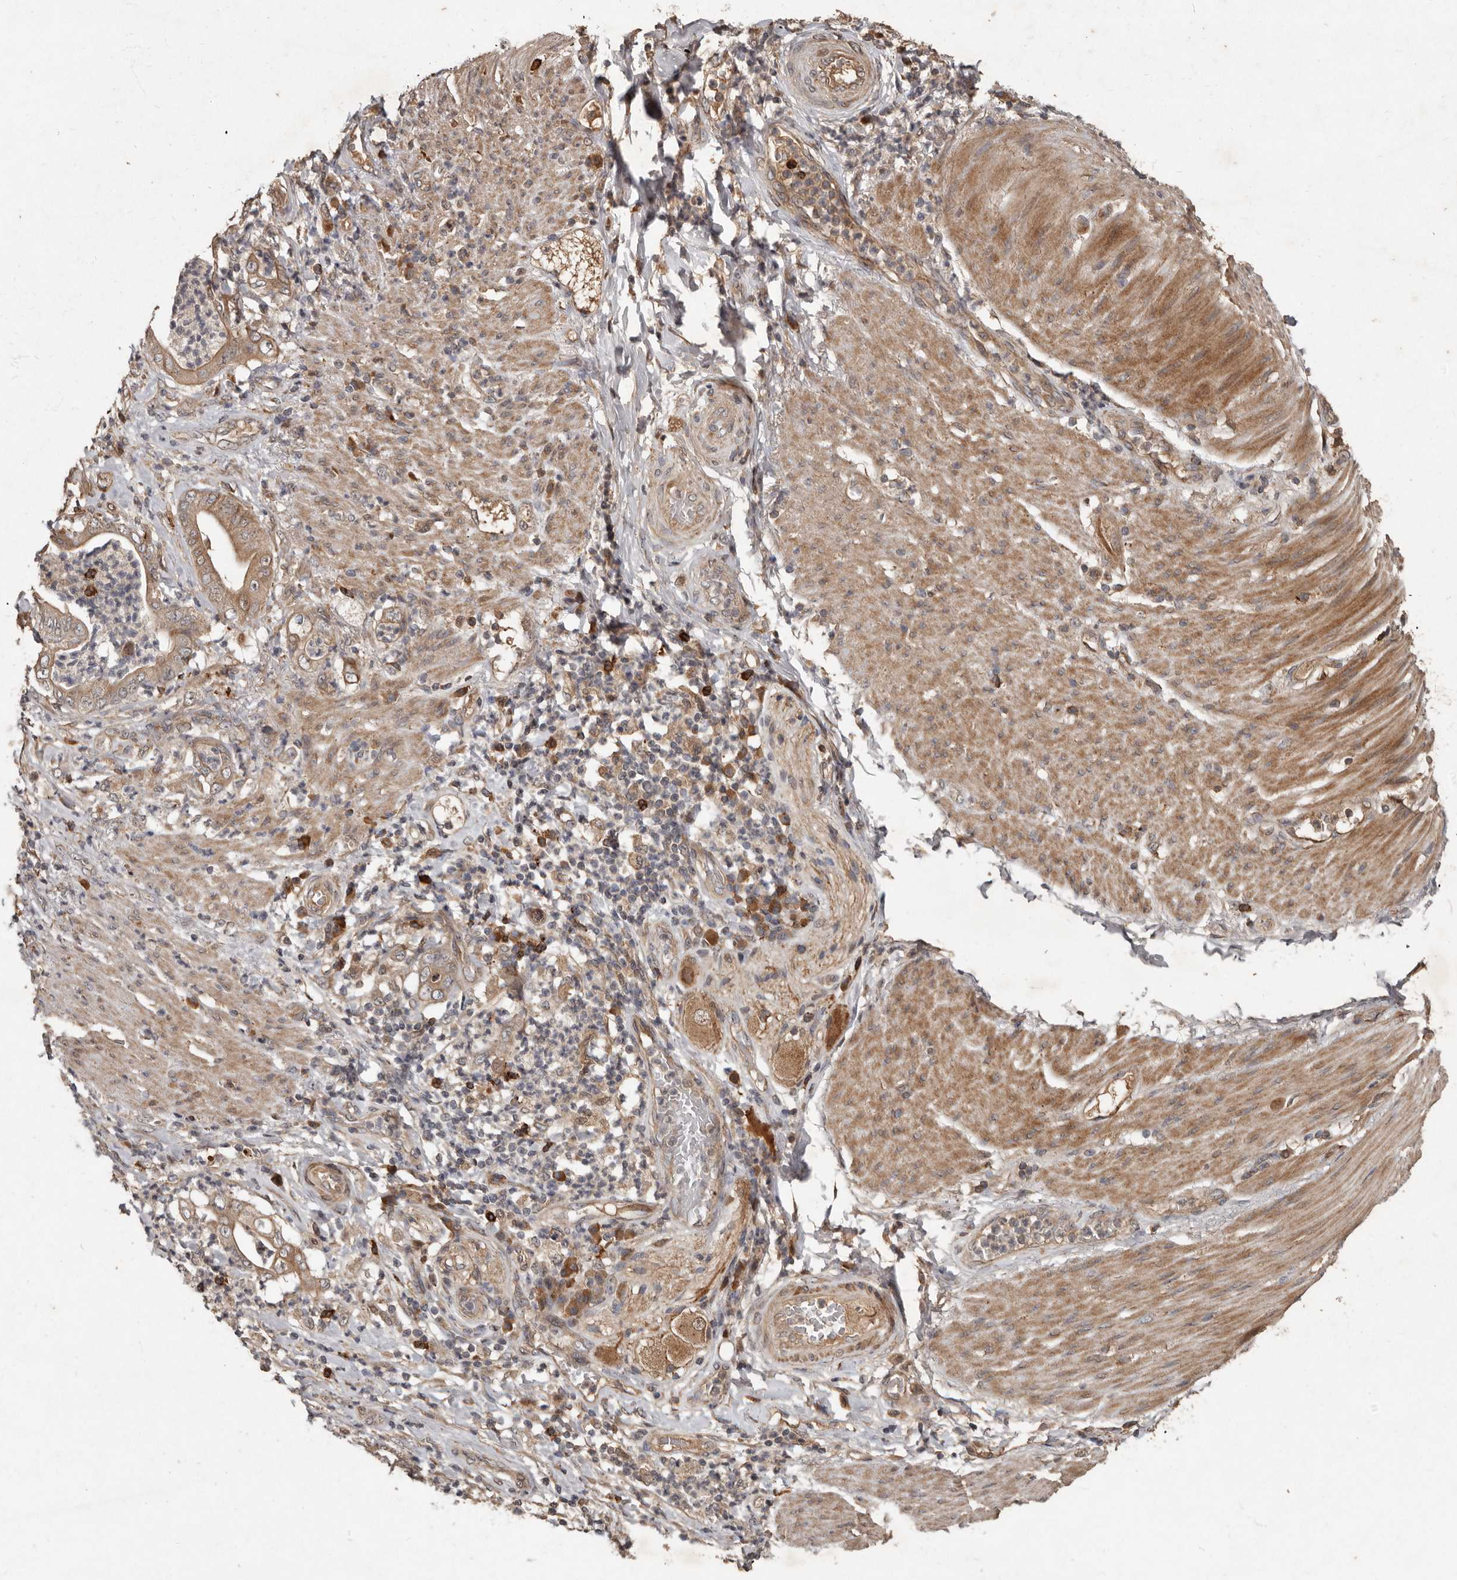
{"staining": {"intensity": "moderate", "quantity": ">75%", "location": "cytoplasmic/membranous"}, "tissue": "stomach cancer", "cell_type": "Tumor cells", "image_type": "cancer", "snomed": [{"axis": "morphology", "description": "Adenocarcinoma, NOS"}, {"axis": "topography", "description": "Stomach"}], "caption": "A brown stain highlights moderate cytoplasmic/membranous positivity of a protein in stomach cancer (adenocarcinoma) tumor cells. (brown staining indicates protein expression, while blue staining denotes nuclei).", "gene": "KIF26B", "patient": {"sex": "female", "age": 73}}